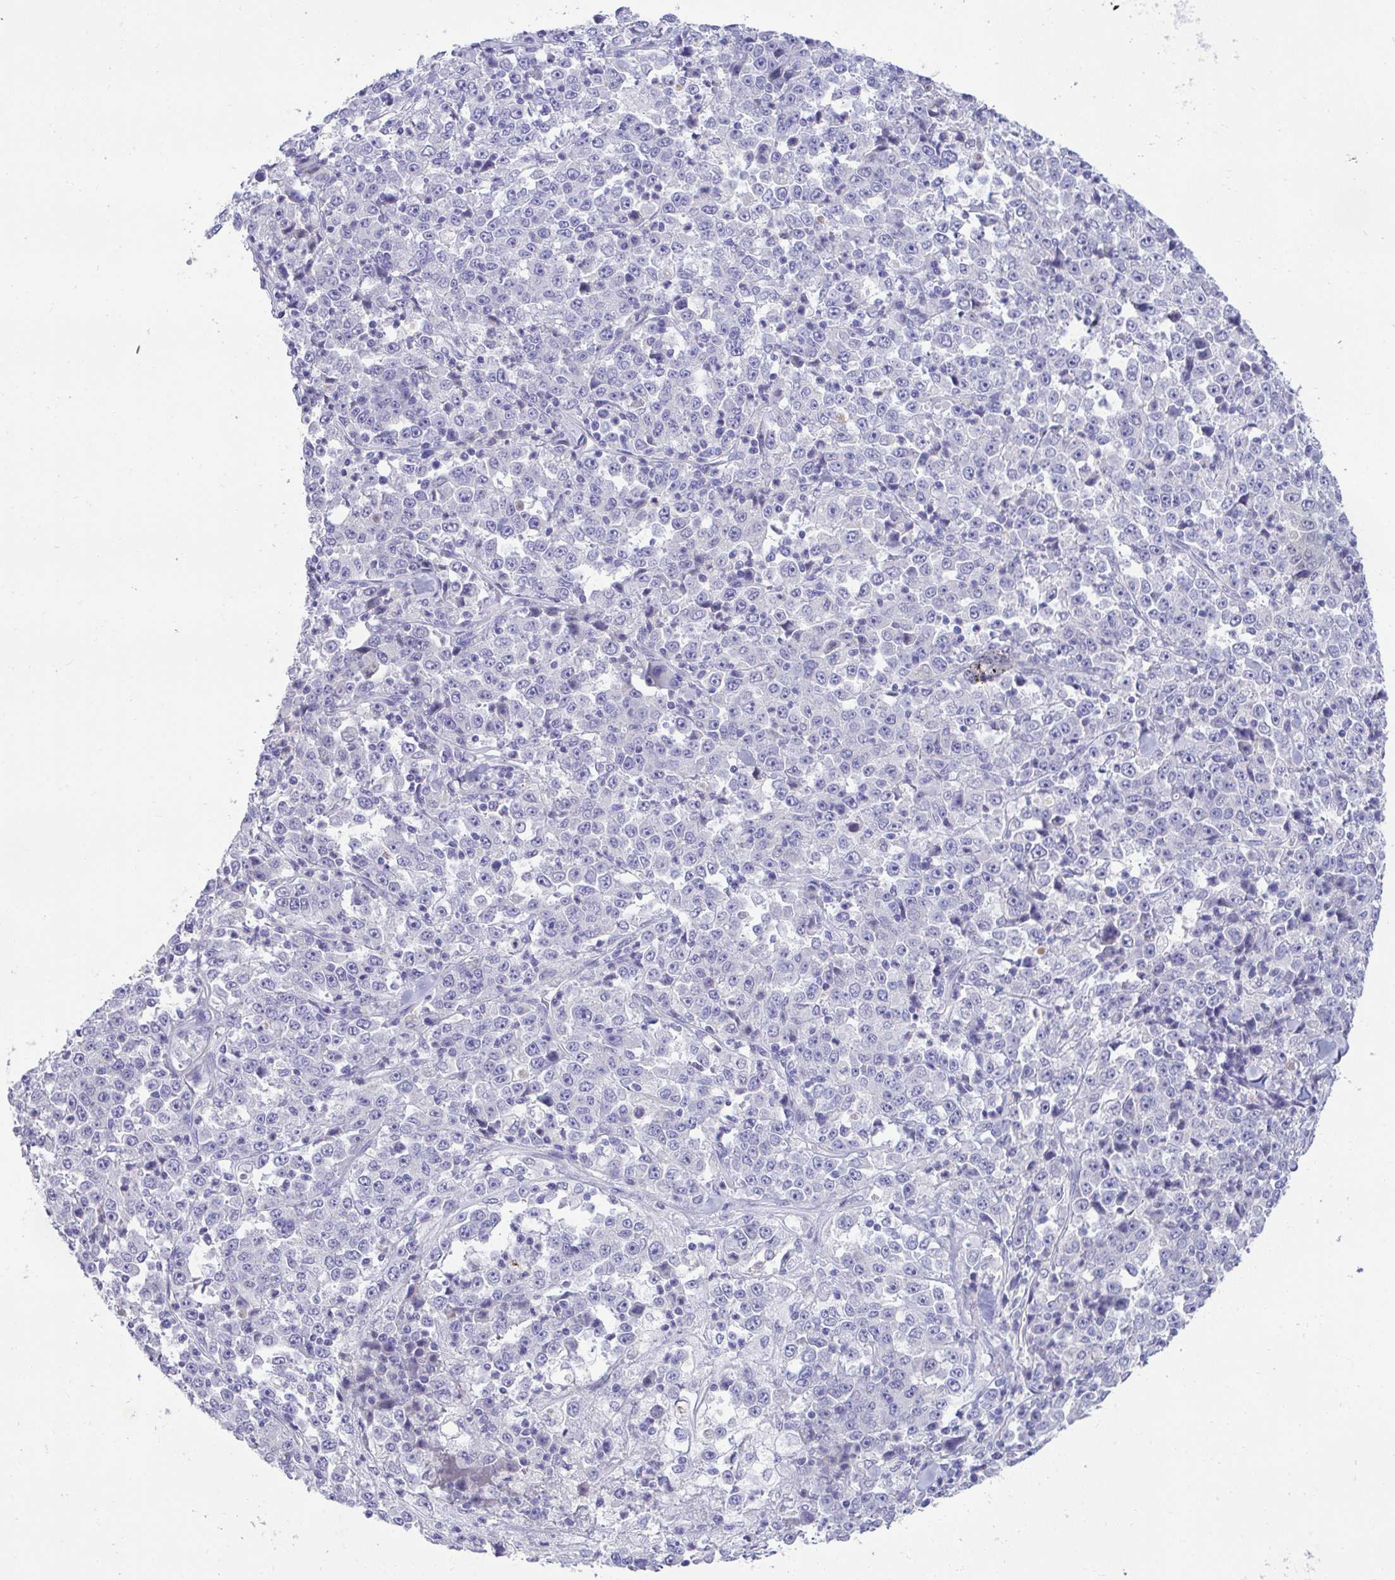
{"staining": {"intensity": "negative", "quantity": "none", "location": "none"}, "tissue": "stomach cancer", "cell_type": "Tumor cells", "image_type": "cancer", "snomed": [{"axis": "morphology", "description": "Normal tissue, NOS"}, {"axis": "morphology", "description": "Adenocarcinoma, NOS"}, {"axis": "topography", "description": "Stomach, upper"}, {"axis": "topography", "description": "Stomach"}], "caption": "Photomicrograph shows no protein expression in tumor cells of stomach cancer tissue. The staining is performed using DAB (3,3'-diaminobenzidine) brown chromogen with nuclei counter-stained in using hematoxylin.", "gene": "TMCO5A", "patient": {"sex": "male", "age": 59}}